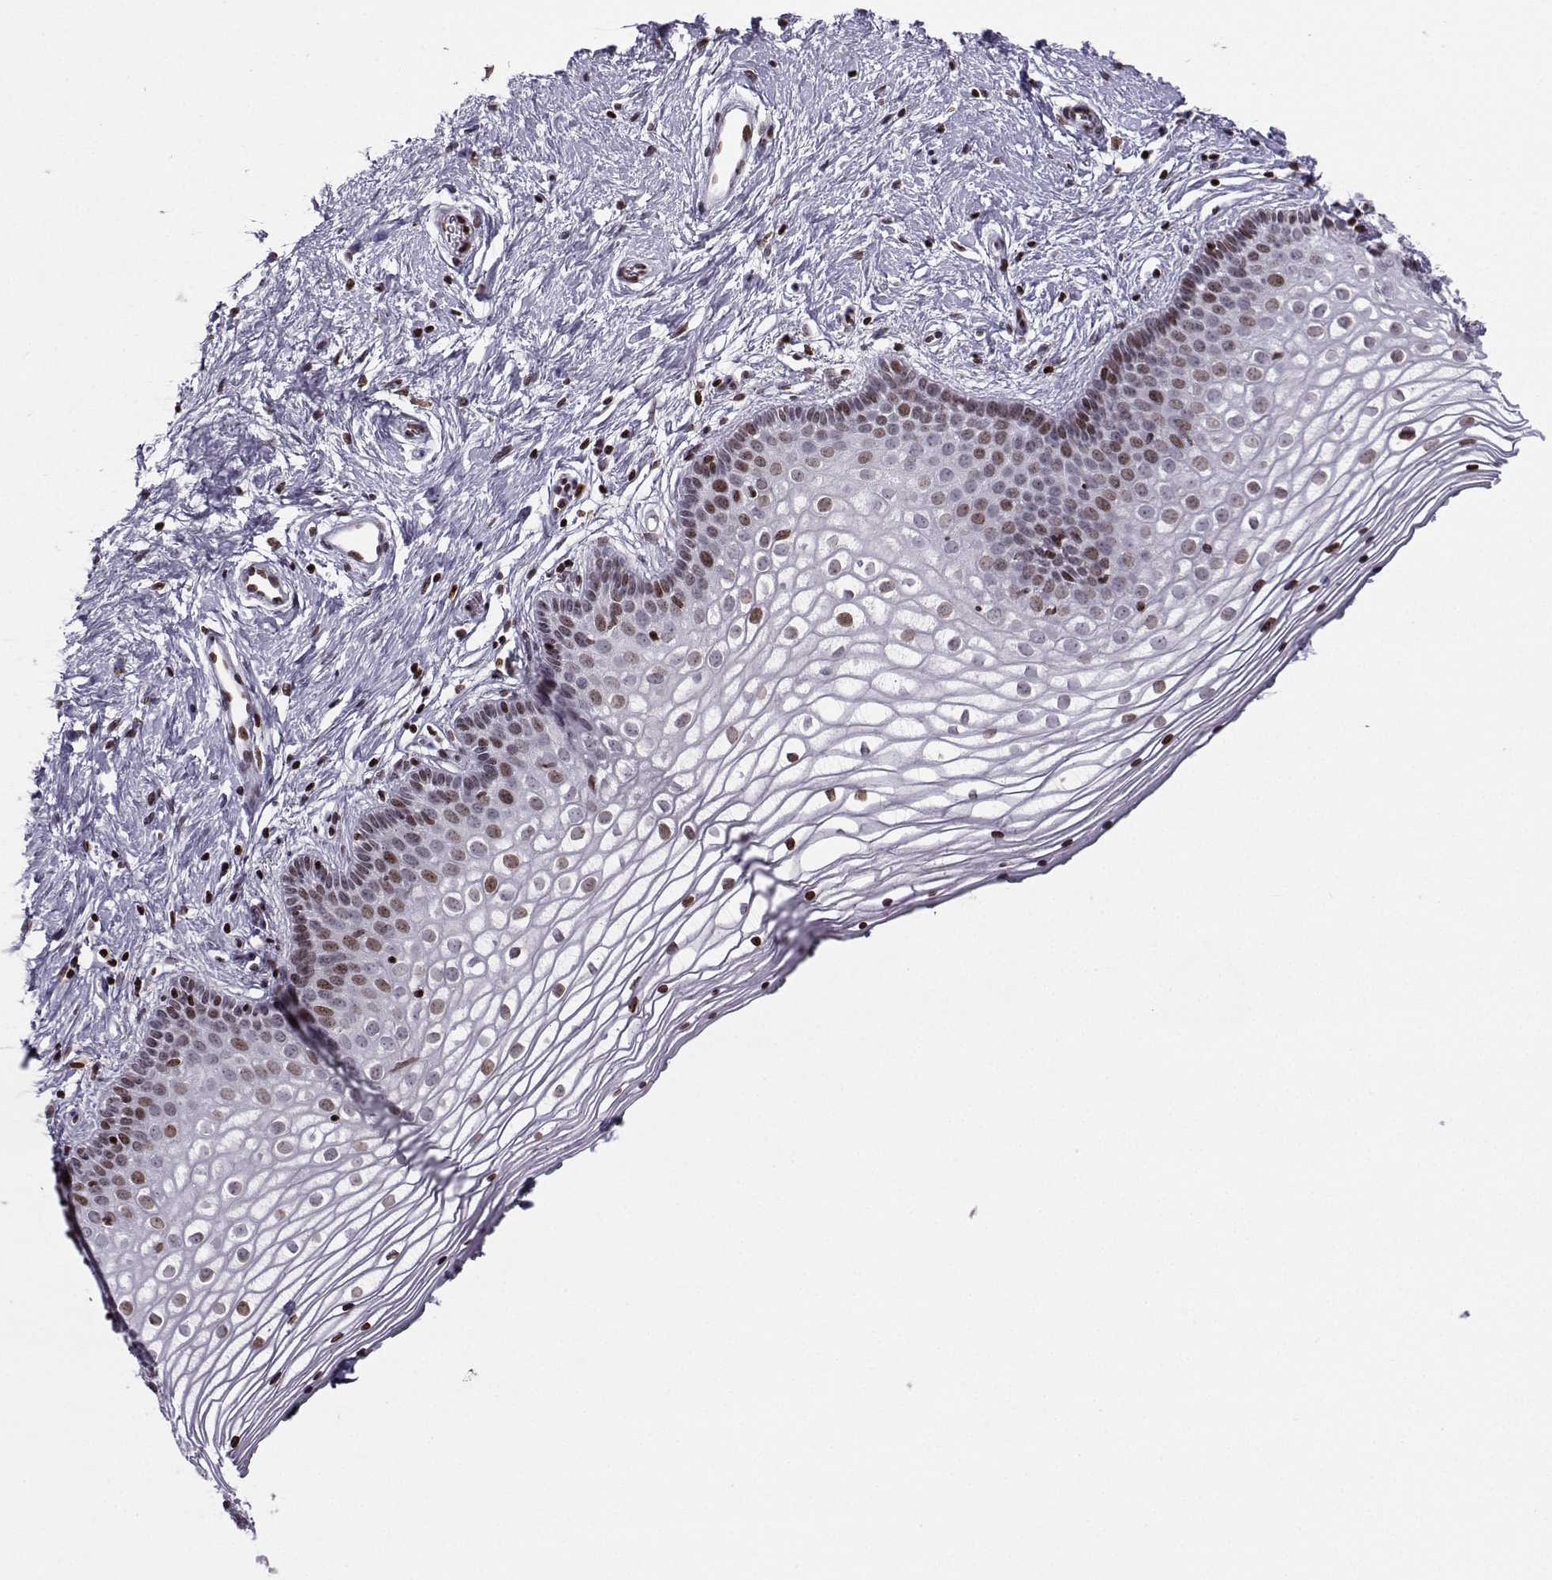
{"staining": {"intensity": "moderate", "quantity": "25%-75%", "location": "nuclear"}, "tissue": "vagina", "cell_type": "Squamous epithelial cells", "image_type": "normal", "snomed": [{"axis": "morphology", "description": "Normal tissue, NOS"}, {"axis": "topography", "description": "Vagina"}], "caption": "Protein analysis of unremarkable vagina shows moderate nuclear staining in about 25%-75% of squamous epithelial cells.", "gene": "ZNF19", "patient": {"sex": "female", "age": 36}}